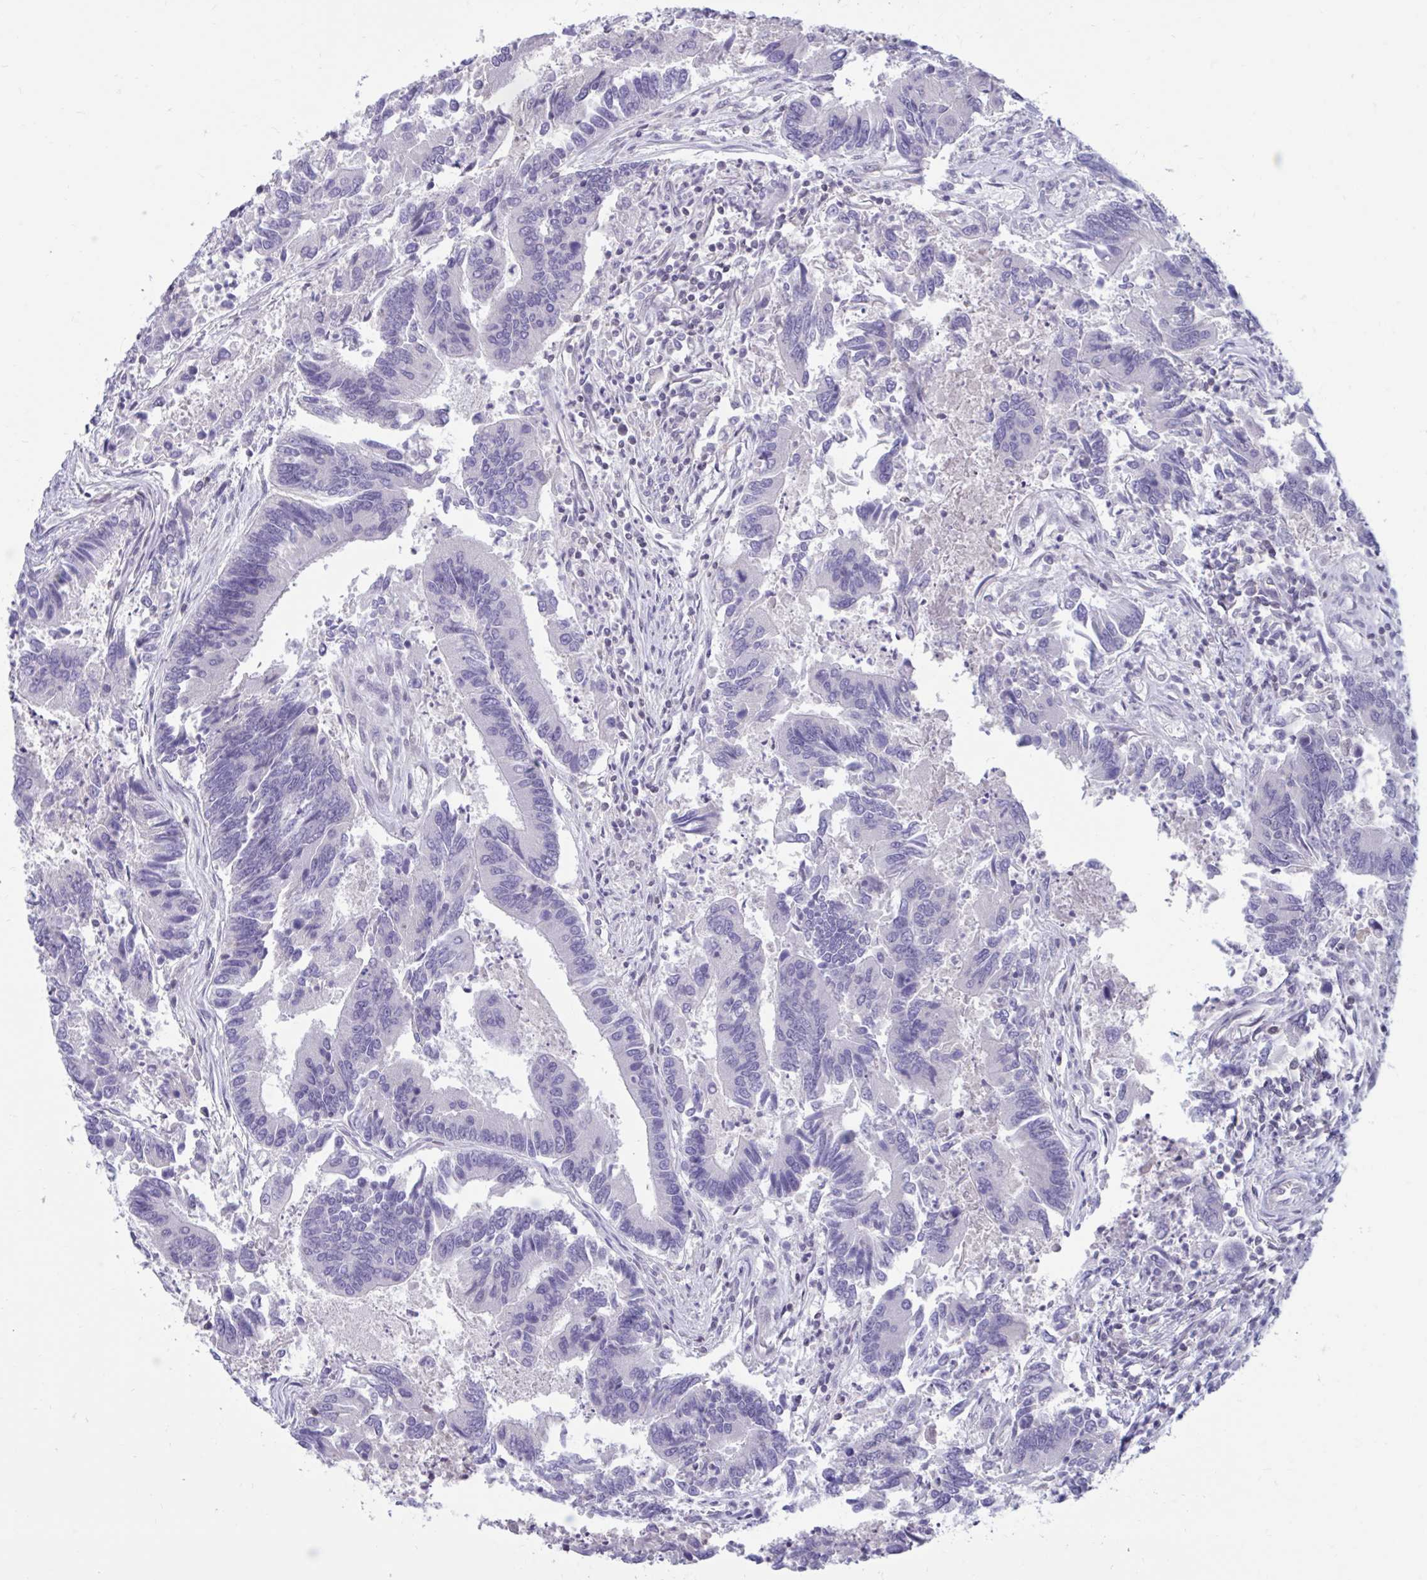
{"staining": {"intensity": "negative", "quantity": "none", "location": "none"}, "tissue": "colorectal cancer", "cell_type": "Tumor cells", "image_type": "cancer", "snomed": [{"axis": "morphology", "description": "Adenocarcinoma, NOS"}, {"axis": "topography", "description": "Colon"}], "caption": "Image shows no protein staining in tumor cells of colorectal cancer (adenocarcinoma) tissue.", "gene": "ARPP19", "patient": {"sex": "female", "age": 67}}